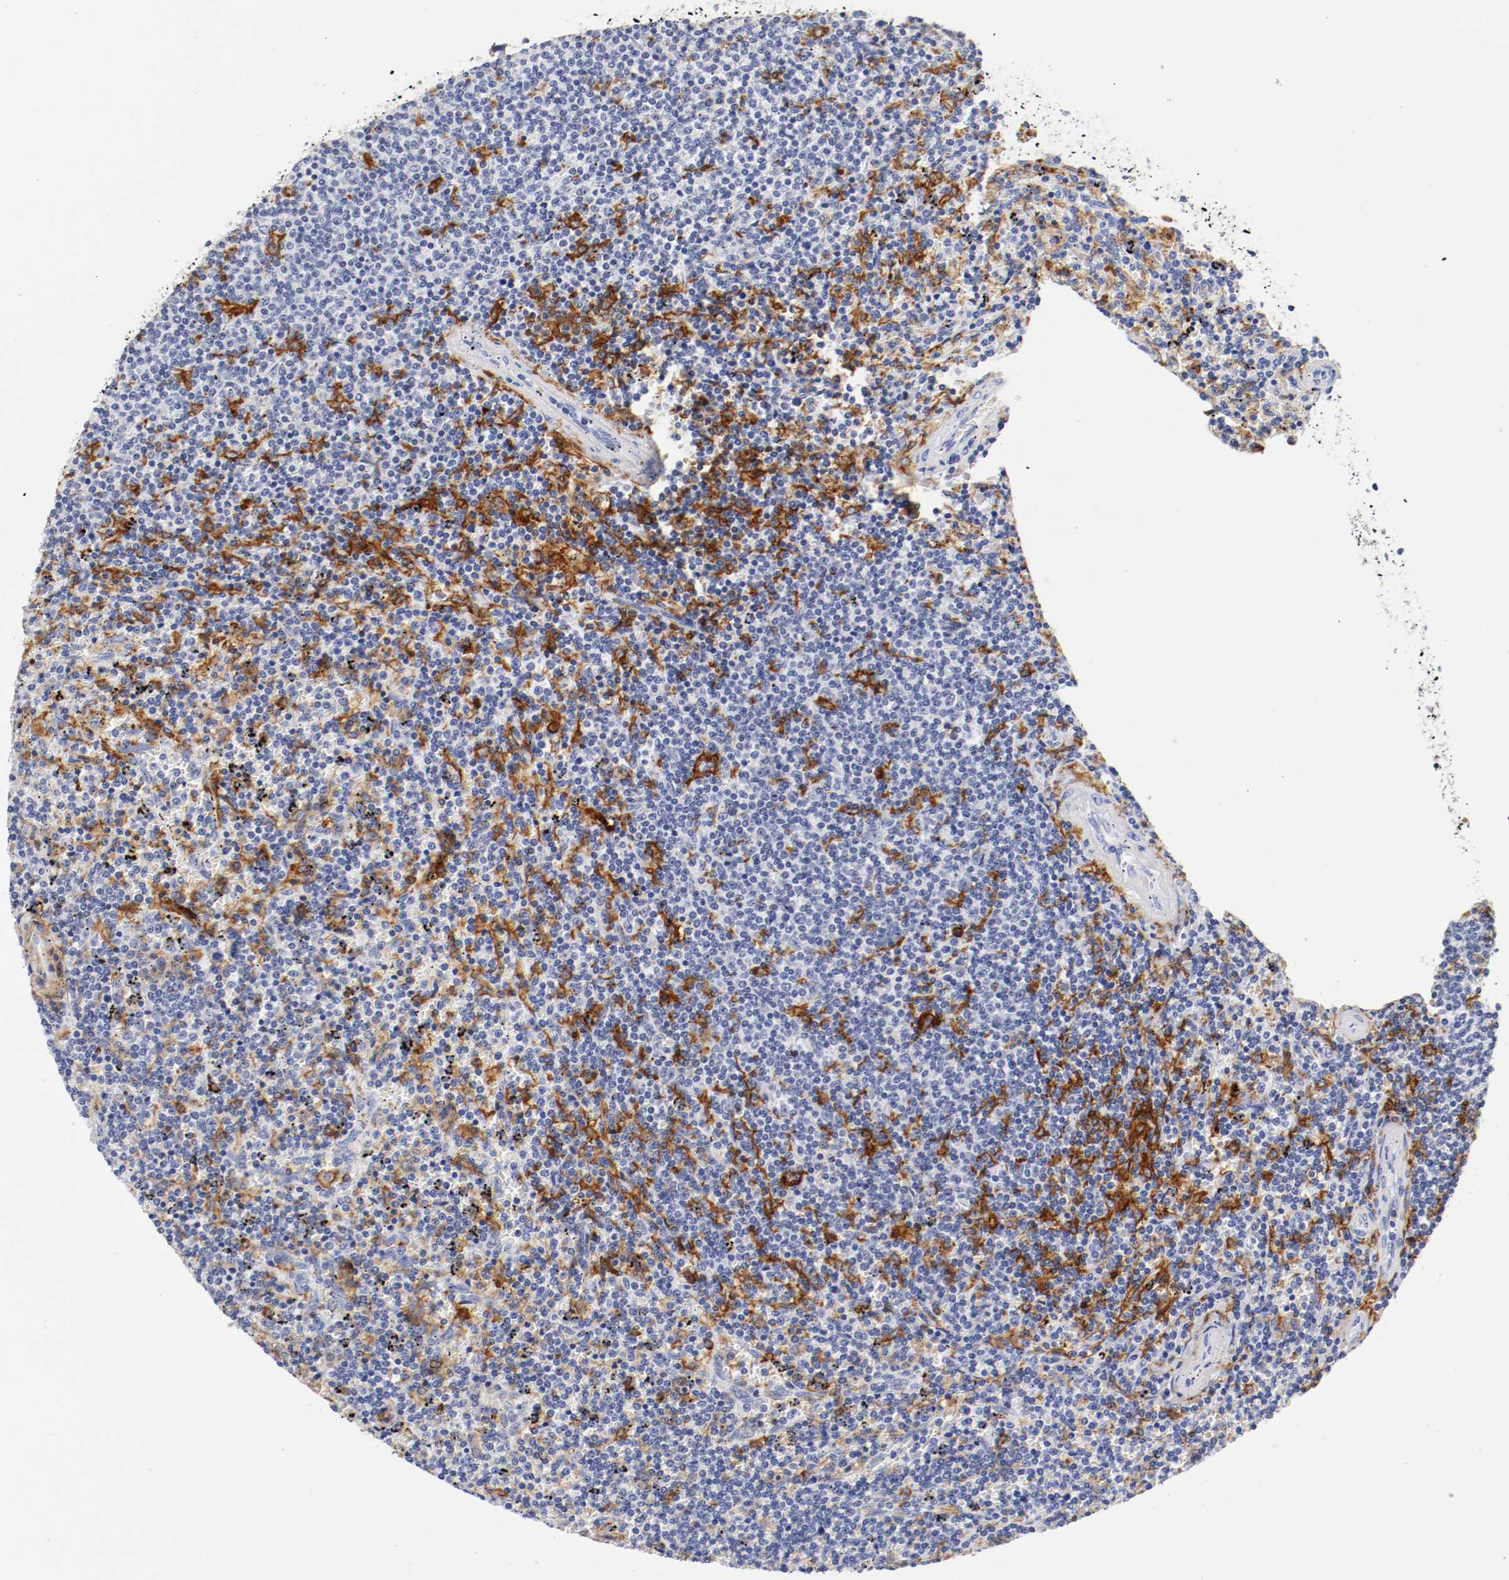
{"staining": {"intensity": "negative", "quantity": "none", "location": "none"}, "tissue": "lymphoma", "cell_type": "Tumor cells", "image_type": "cancer", "snomed": [{"axis": "morphology", "description": "Malignant lymphoma, non-Hodgkin's type, Low grade"}, {"axis": "topography", "description": "Spleen"}], "caption": "Protein analysis of malignant lymphoma, non-Hodgkin's type (low-grade) exhibits no significant staining in tumor cells.", "gene": "ITGAX", "patient": {"sex": "female", "age": 50}}